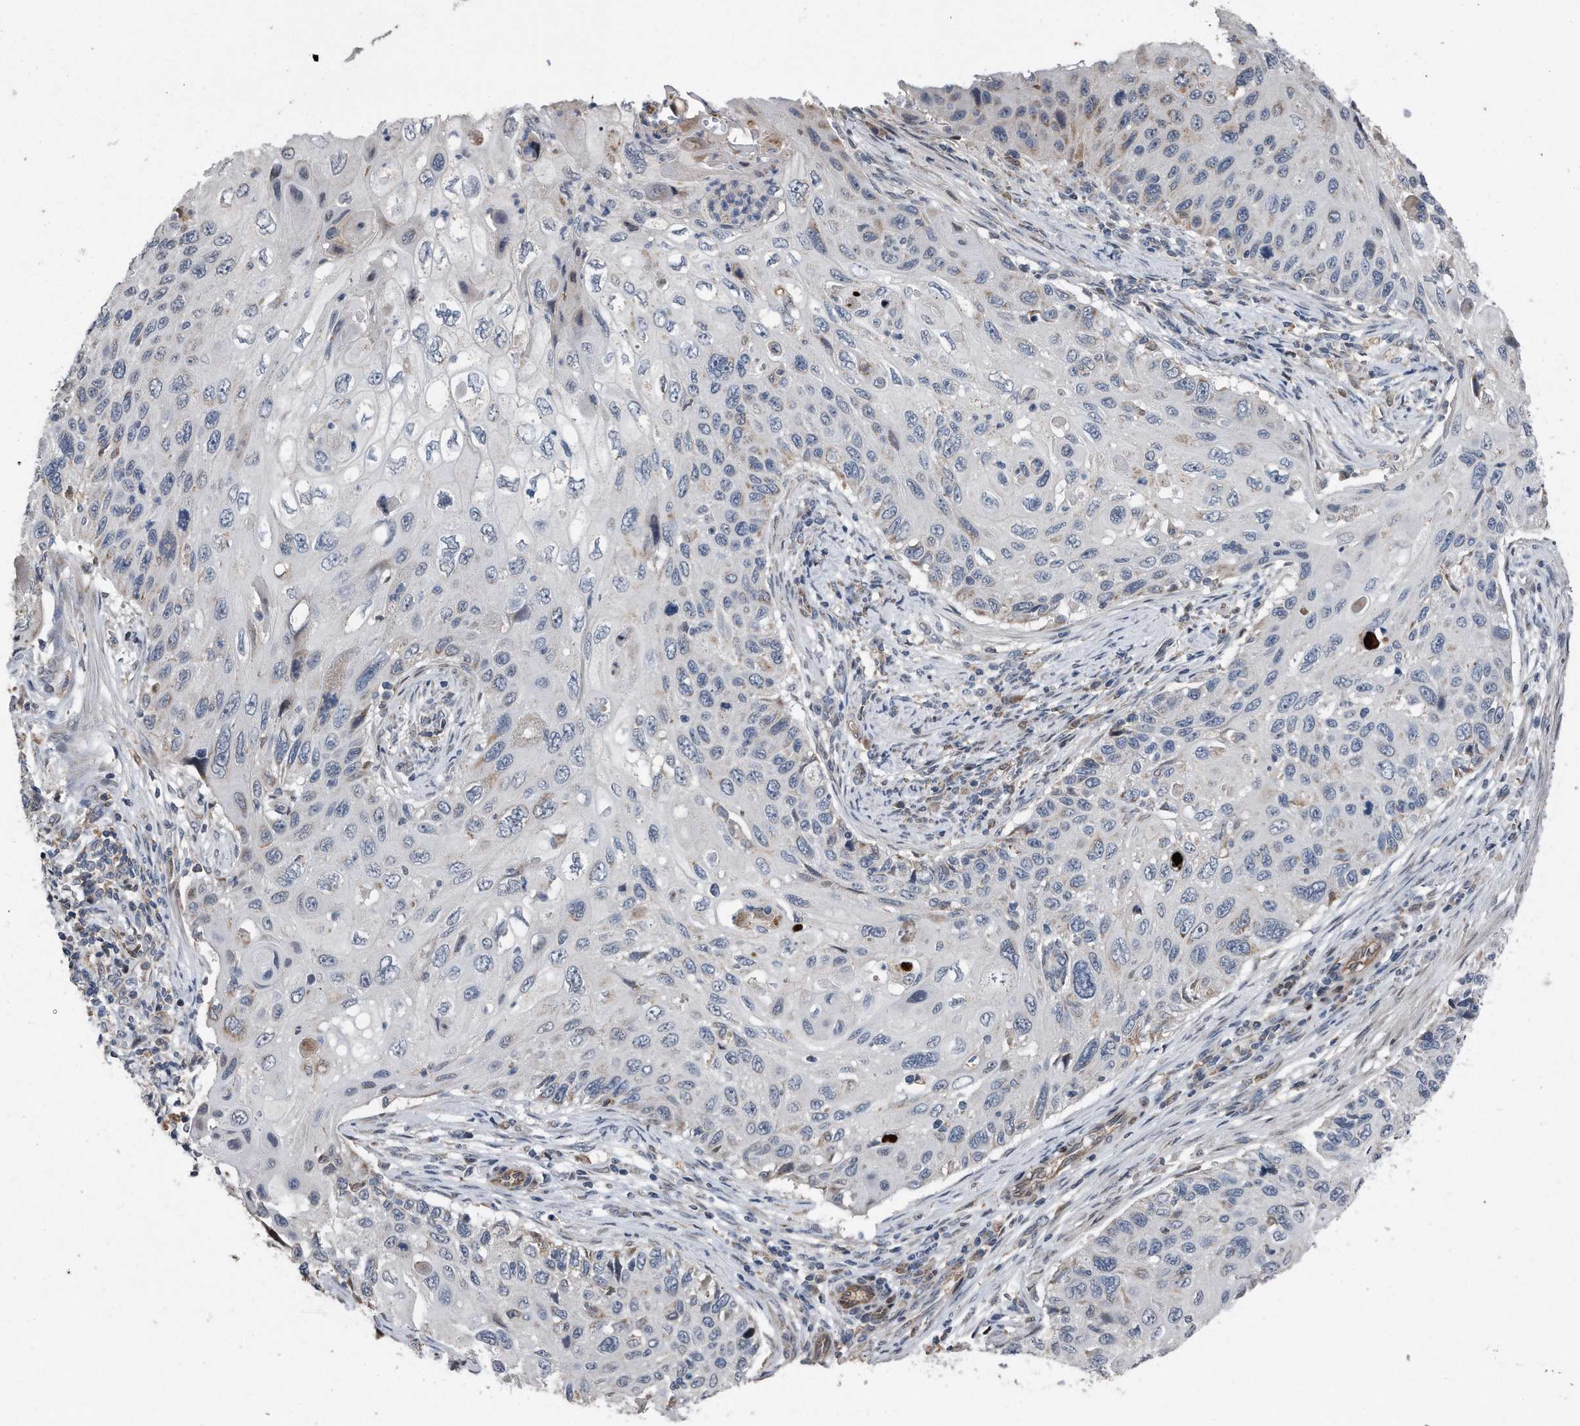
{"staining": {"intensity": "weak", "quantity": "<25%", "location": "cytoplasmic/membranous"}, "tissue": "cervical cancer", "cell_type": "Tumor cells", "image_type": "cancer", "snomed": [{"axis": "morphology", "description": "Squamous cell carcinoma, NOS"}, {"axis": "topography", "description": "Cervix"}], "caption": "This is an immunohistochemistry photomicrograph of squamous cell carcinoma (cervical). There is no positivity in tumor cells.", "gene": "DST", "patient": {"sex": "female", "age": 70}}